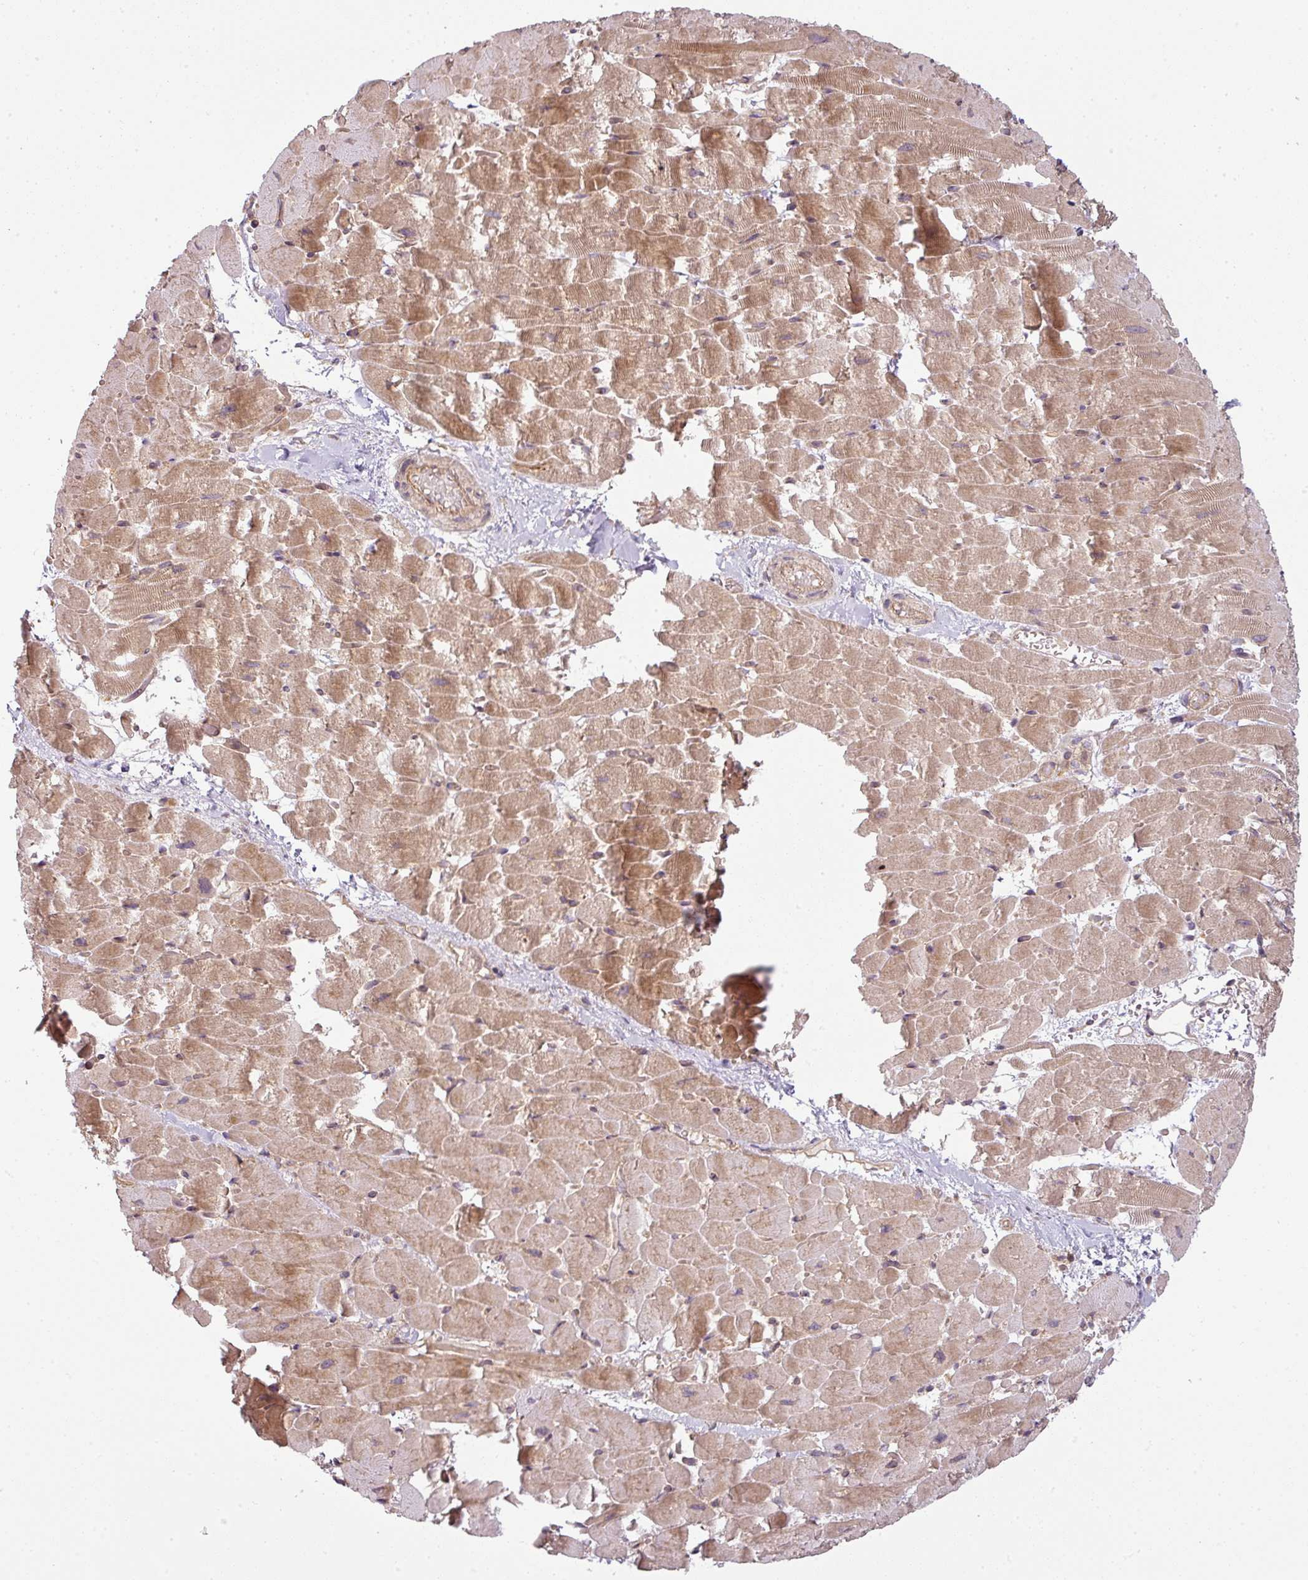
{"staining": {"intensity": "moderate", "quantity": ">75%", "location": "cytoplasmic/membranous"}, "tissue": "heart muscle", "cell_type": "Cardiomyocytes", "image_type": "normal", "snomed": [{"axis": "morphology", "description": "Normal tissue, NOS"}, {"axis": "topography", "description": "Heart"}], "caption": "Cardiomyocytes demonstrate medium levels of moderate cytoplasmic/membranous staining in about >75% of cells in unremarkable heart muscle.", "gene": "RNF31", "patient": {"sex": "male", "age": 37}}